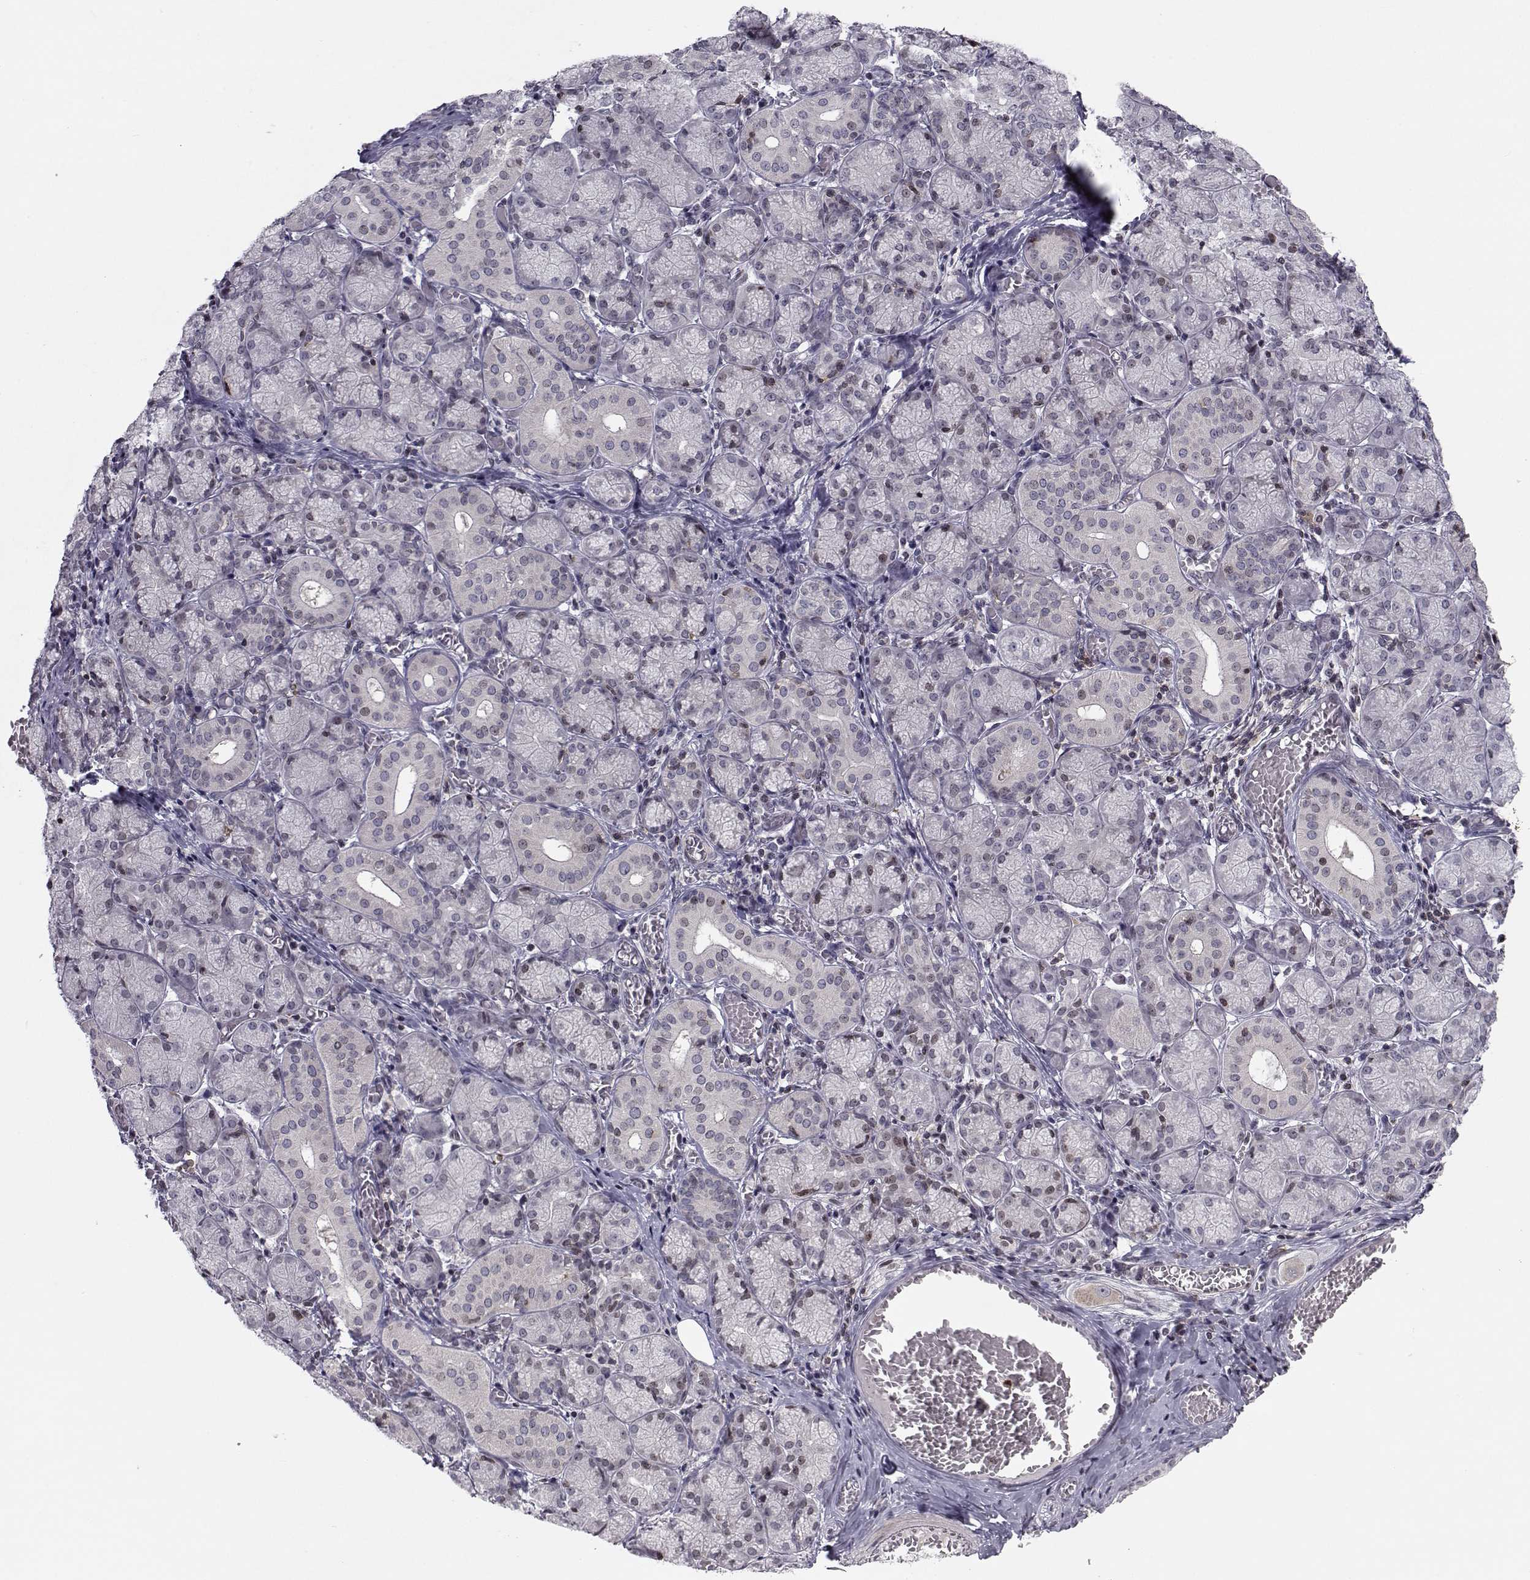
{"staining": {"intensity": "weak", "quantity": "<25%", "location": "nuclear"}, "tissue": "salivary gland", "cell_type": "Glandular cells", "image_type": "normal", "snomed": [{"axis": "morphology", "description": "Normal tissue, NOS"}, {"axis": "topography", "description": "Salivary gland"}, {"axis": "topography", "description": "Peripheral nerve tissue"}], "caption": "IHC histopathology image of unremarkable human salivary gland stained for a protein (brown), which exhibits no staining in glandular cells.", "gene": "PCP4L1", "patient": {"sex": "female", "age": 24}}